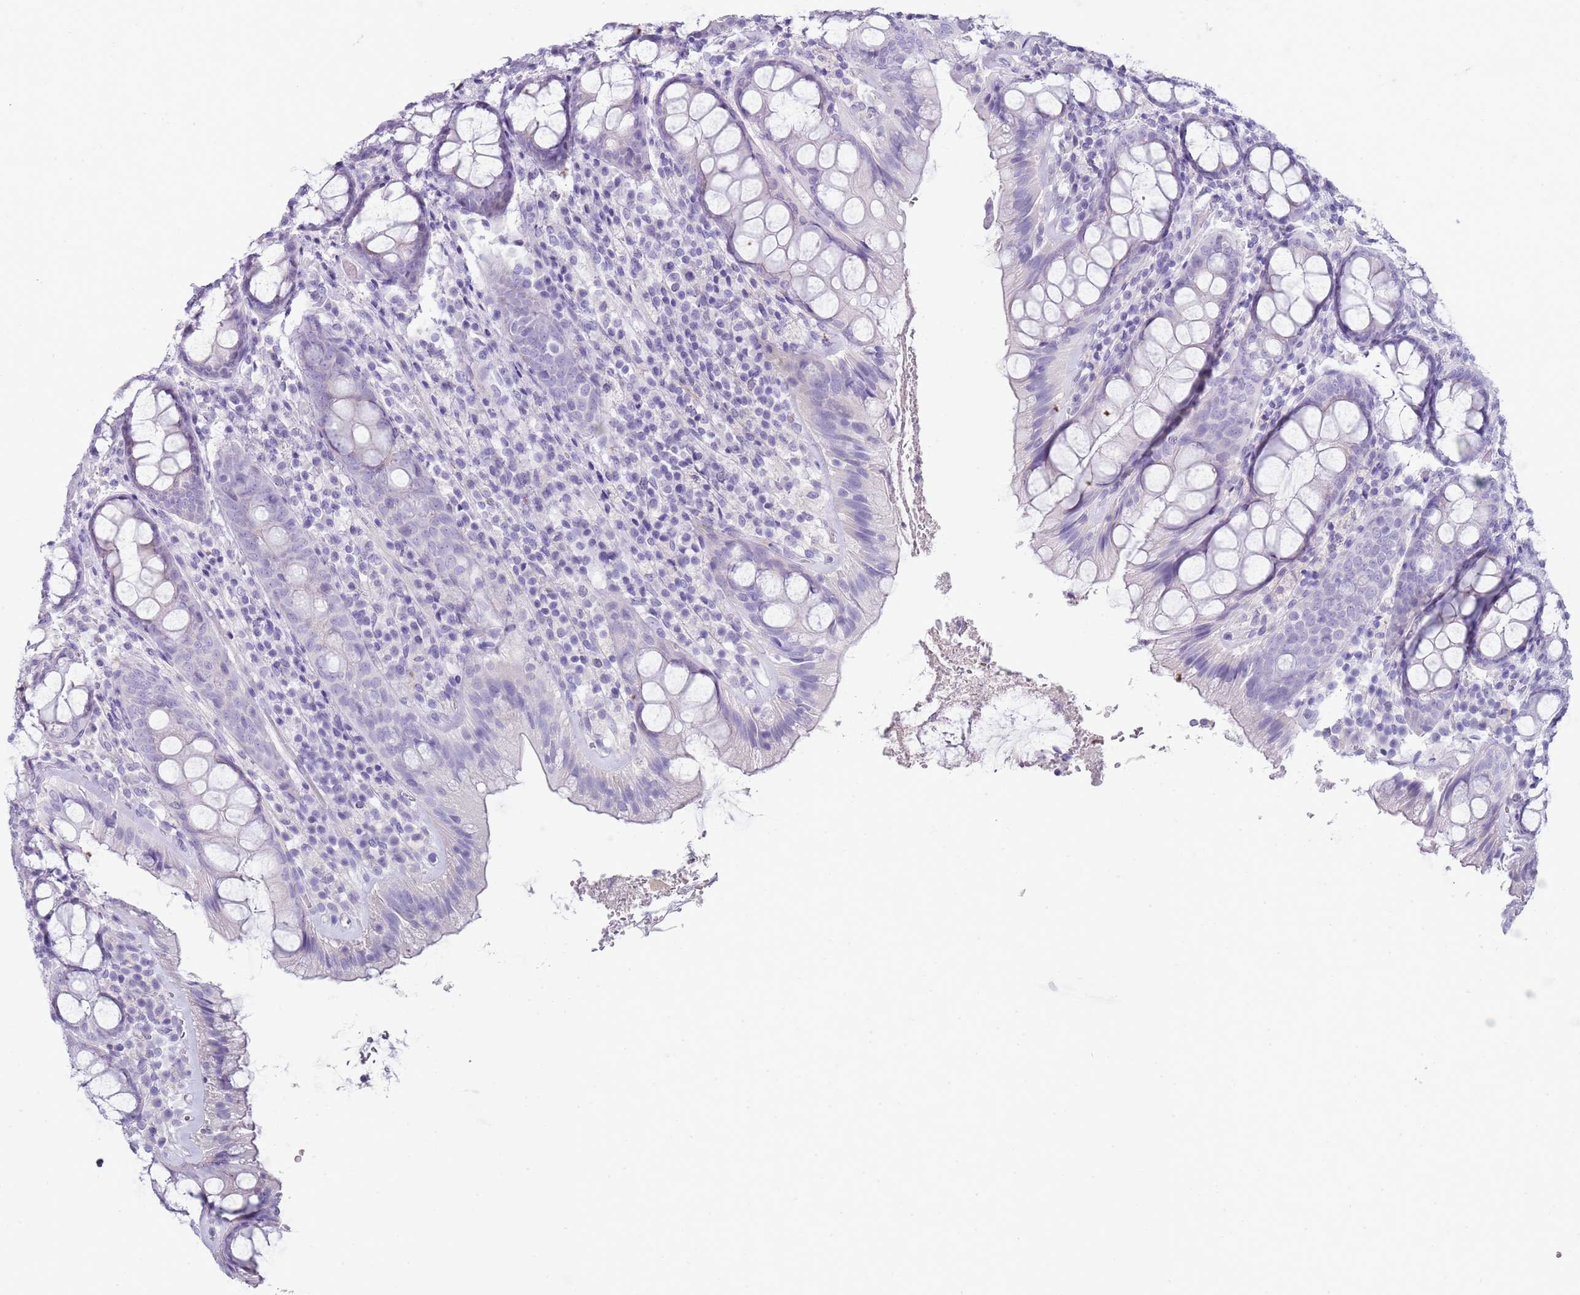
{"staining": {"intensity": "negative", "quantity": "none", "location": "none"}, "tissue": "rectum", "cell_type": "Glandular cells", "image_type": "normal", "snomed": [{"axis": "morphology", "description": "Normal tissue, NOS"}, {"axis": "topography", "description": "Rectum"}], "caption": "Immunohistochemical staining of unremarkable rectum reveals no significant expression in glandular cells. (DAB immunohistochemistry (IHC) with hematoxylin counter stain).", "gene": "ENSG00000271254", "patient": {"sex": "male", "age": 83}}